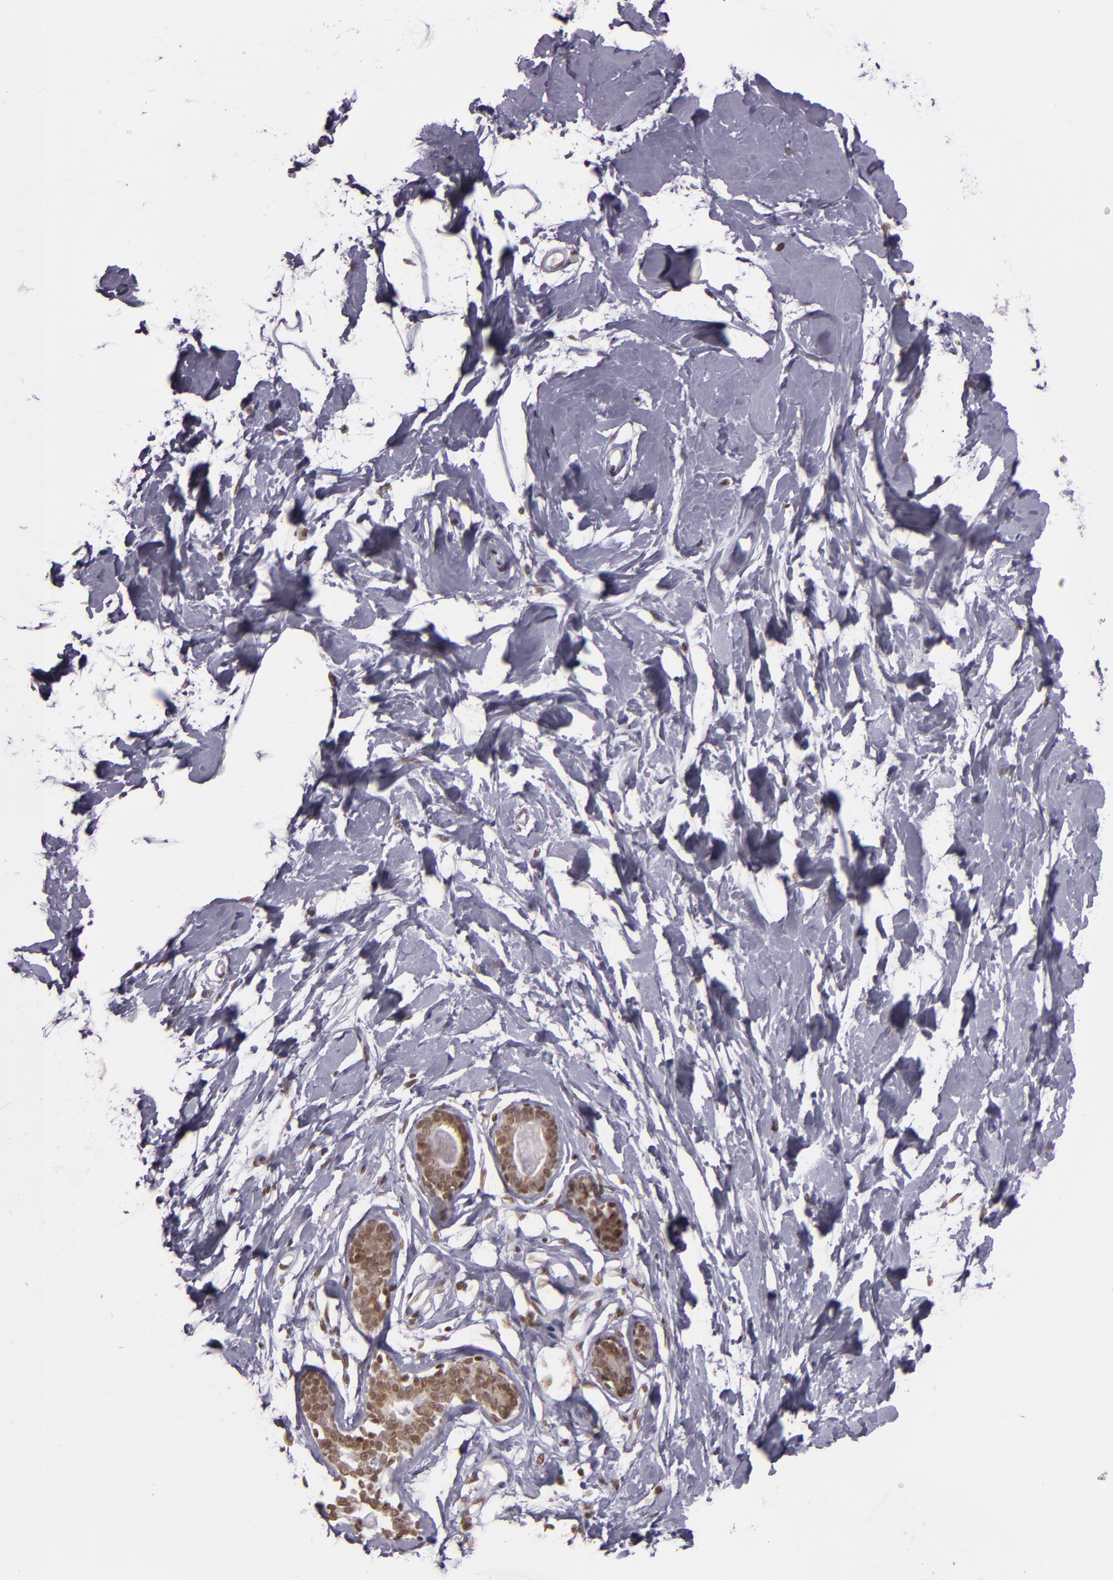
{"staining": {"intensity": "negative", "quantity": "none", "location": "none"}, "tissue": "breast", "cell_type": "Adipocytes", "image_type": "normal", "snomed": [{"axis": "morphology", "description": "Normal tissue, NOS"}, {"axis": "topography", "description": "Breast"}], "caption": "Immunohistochemistry micrograph of normal breast: breast stained with DAB demonstrates no significant protein positivity in adipocytes.", "gene": "ZFX", "patient": {"sex": "female", "age": 23}}